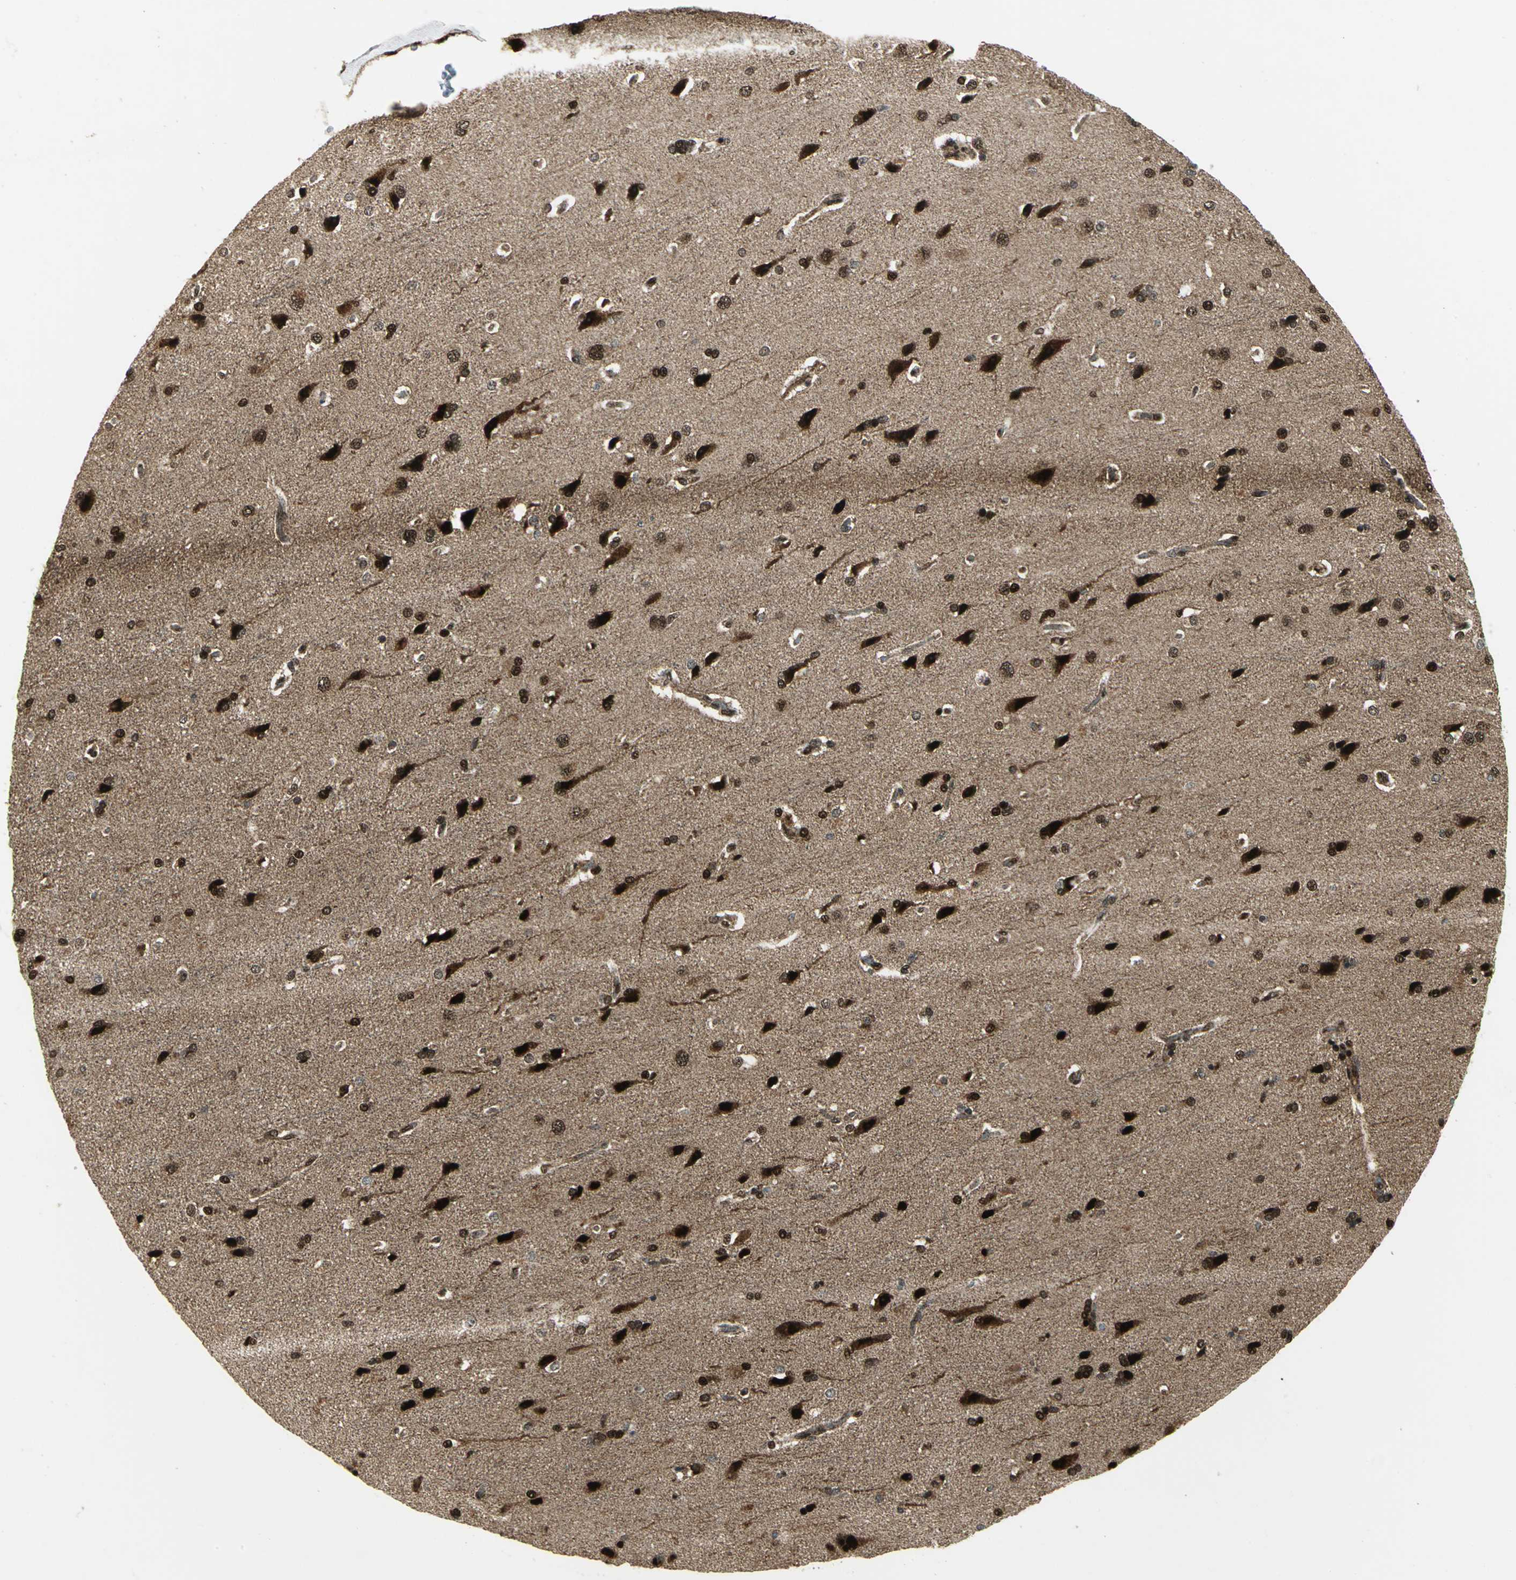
{"staining": {"intensity": "moderate", "quantity": ">75%", "location": "cytoplasmic/membranous,nuclear"}, "tissue": "cerebral cortex", "cell_type": "Endothelial cells", "image_type": "normal", "snomed": [{"axis": "morphology", "description": "Normal tissue, NOS"}, {"axis": "topography", "description": "Cerebral cortex"}], "caption": "A high-resolution micrograph shows IHC staining of unremarkable cerebral cortex, which exhibits moderate cytoplasmic/membranous,nuclear staining in approximately >75% of endothelial cells. (Brightfield microscopy of DAB IHC at high magnification).", "gene": "COPS5", "patient": {"sex": "male", "age": 62}}